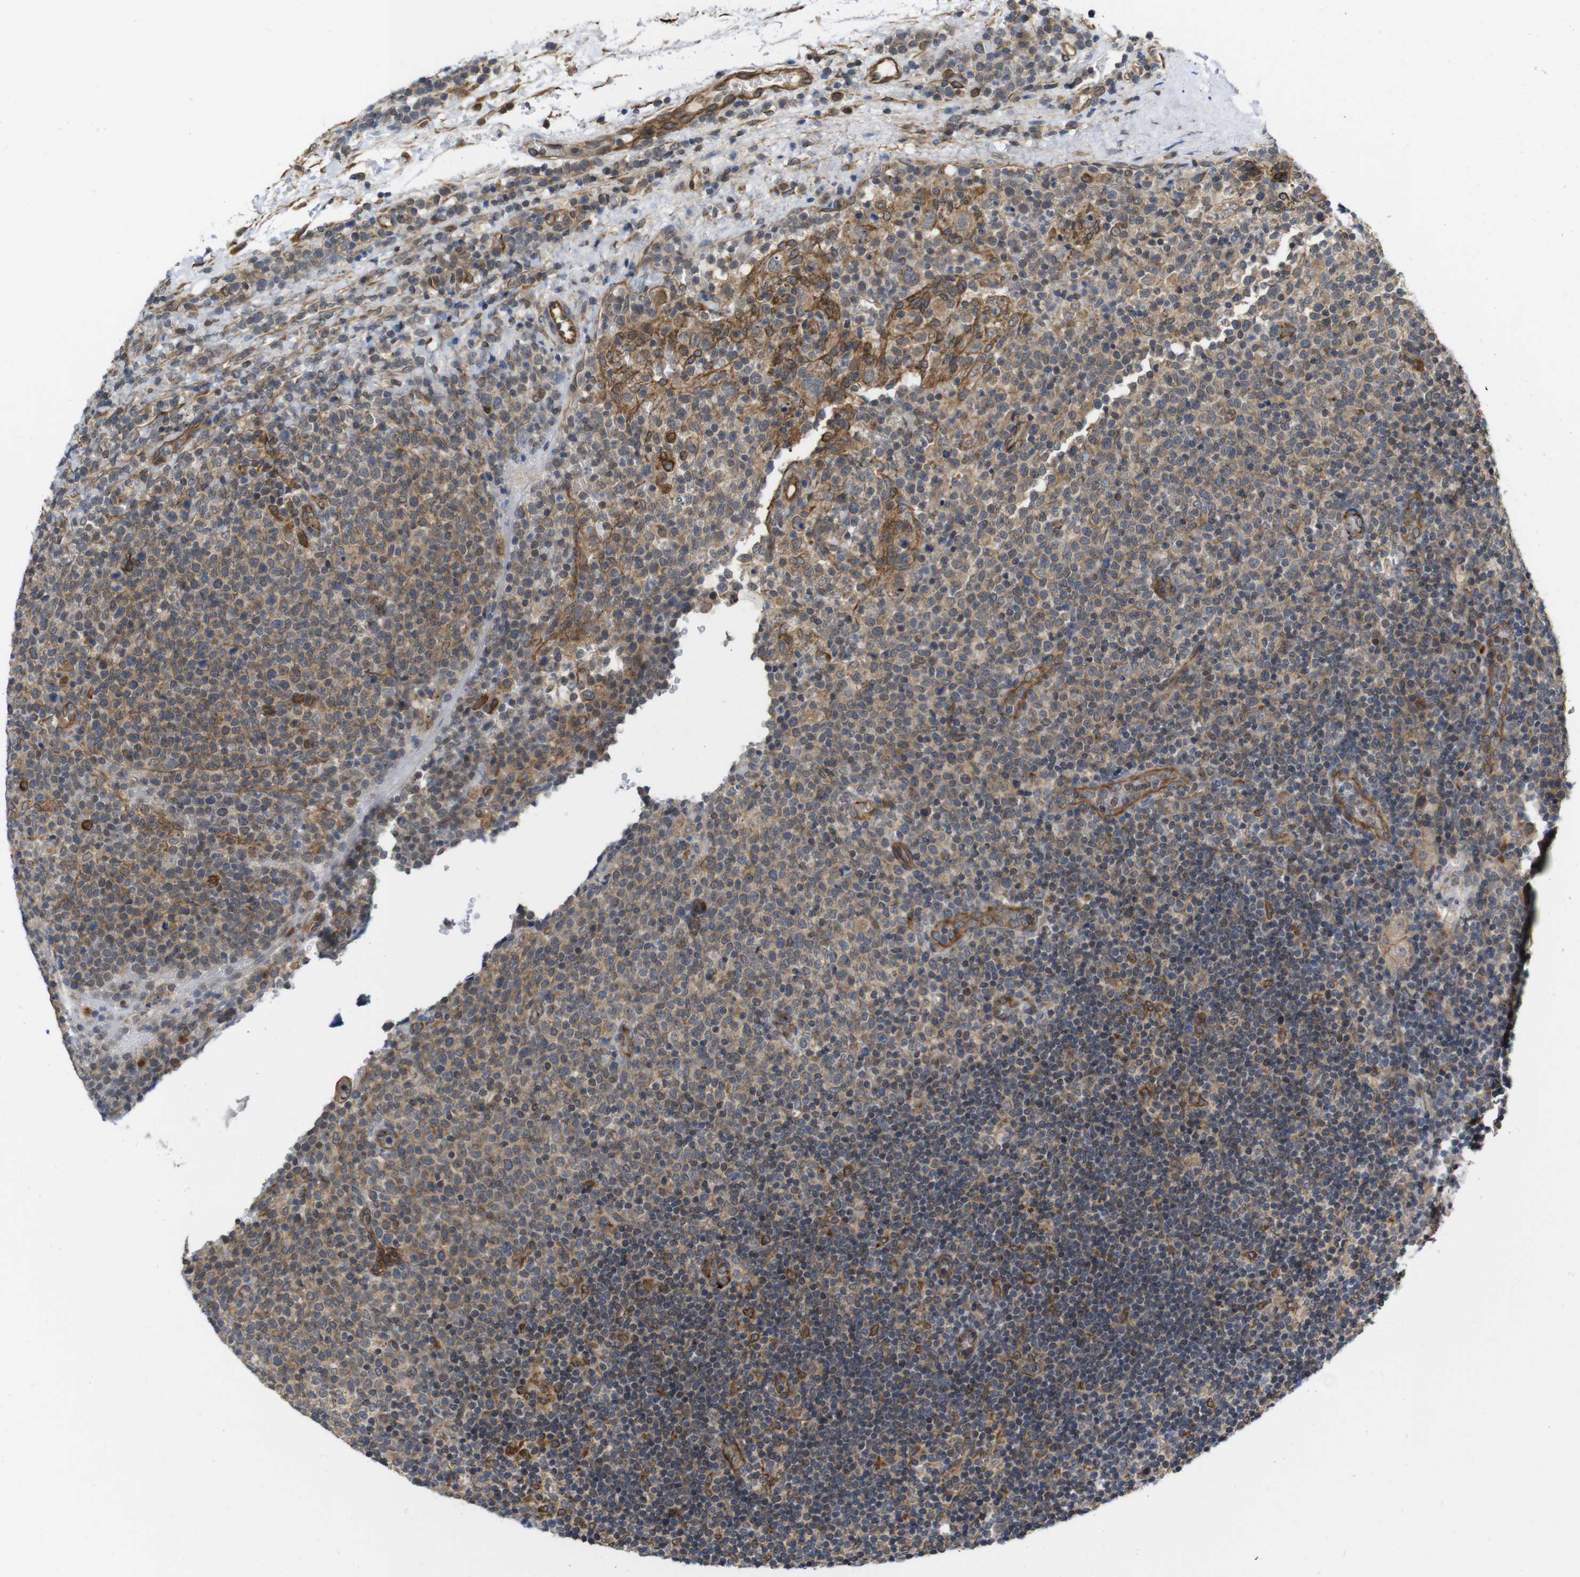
{"staining": {"intensity": "weak", "quantity": ">75%", "location": "cytoplasmic/membranous"}, "tissue": "lymphoma", "cell_type": "Tumor cells", "image_type": "cancer", "snomed": [{"axis": "morphology", "description": "Malignant lymphoma, non-Hodgkin's type, High grade"}, {"axis": "topography", "description": "Lymph node"}], "caption": "The image demonstrates a brown stain indicating the presence of a protein in the cytoplasmic/membranous of tumor cells in lymphoma. Nuclei are stained in blue.", "gene": "ZDHHC5", "patient": {"sex": "male", "age": 61}}